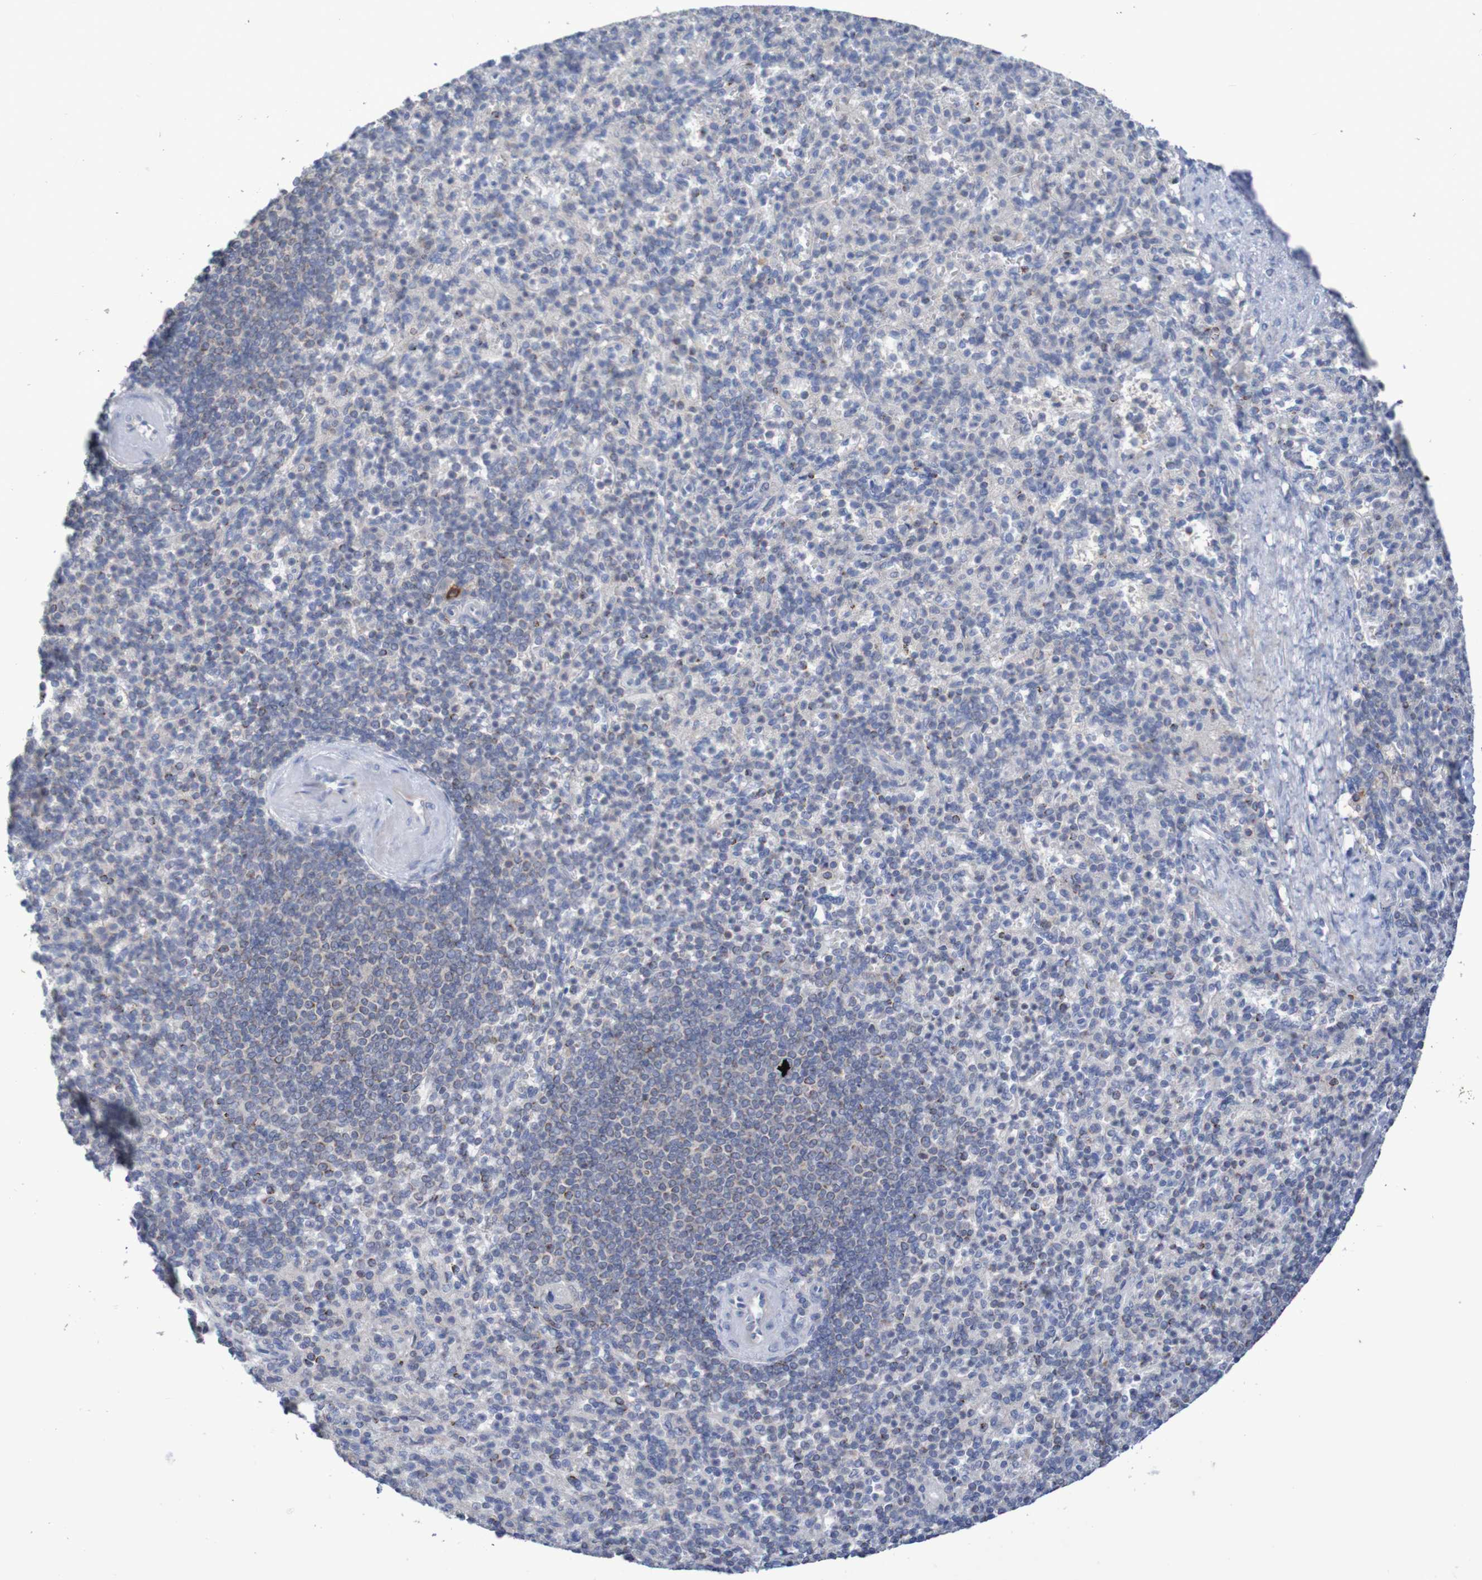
{"staining": {"intensity": "strong", "quantity": "<25%", "location": "cytoplasmic/membranous"}, "tissue": "spleen", "cell_type": "Cells in red pulp", "image_type": "normal", "snomed": [{"axis": "morphology", "description": "Normal tissue, NOS"}, {"axis": "topography", "description": "Spleen"}], "caption": "There is medium levels of strong cytoplasmic/membranous positivity in cells in red pulp of normal spleen, as demonstrated by immunohistochemical staining (brown color).", "gene": "C3orf18", "patient": {"sex": "female", "age": 74}}